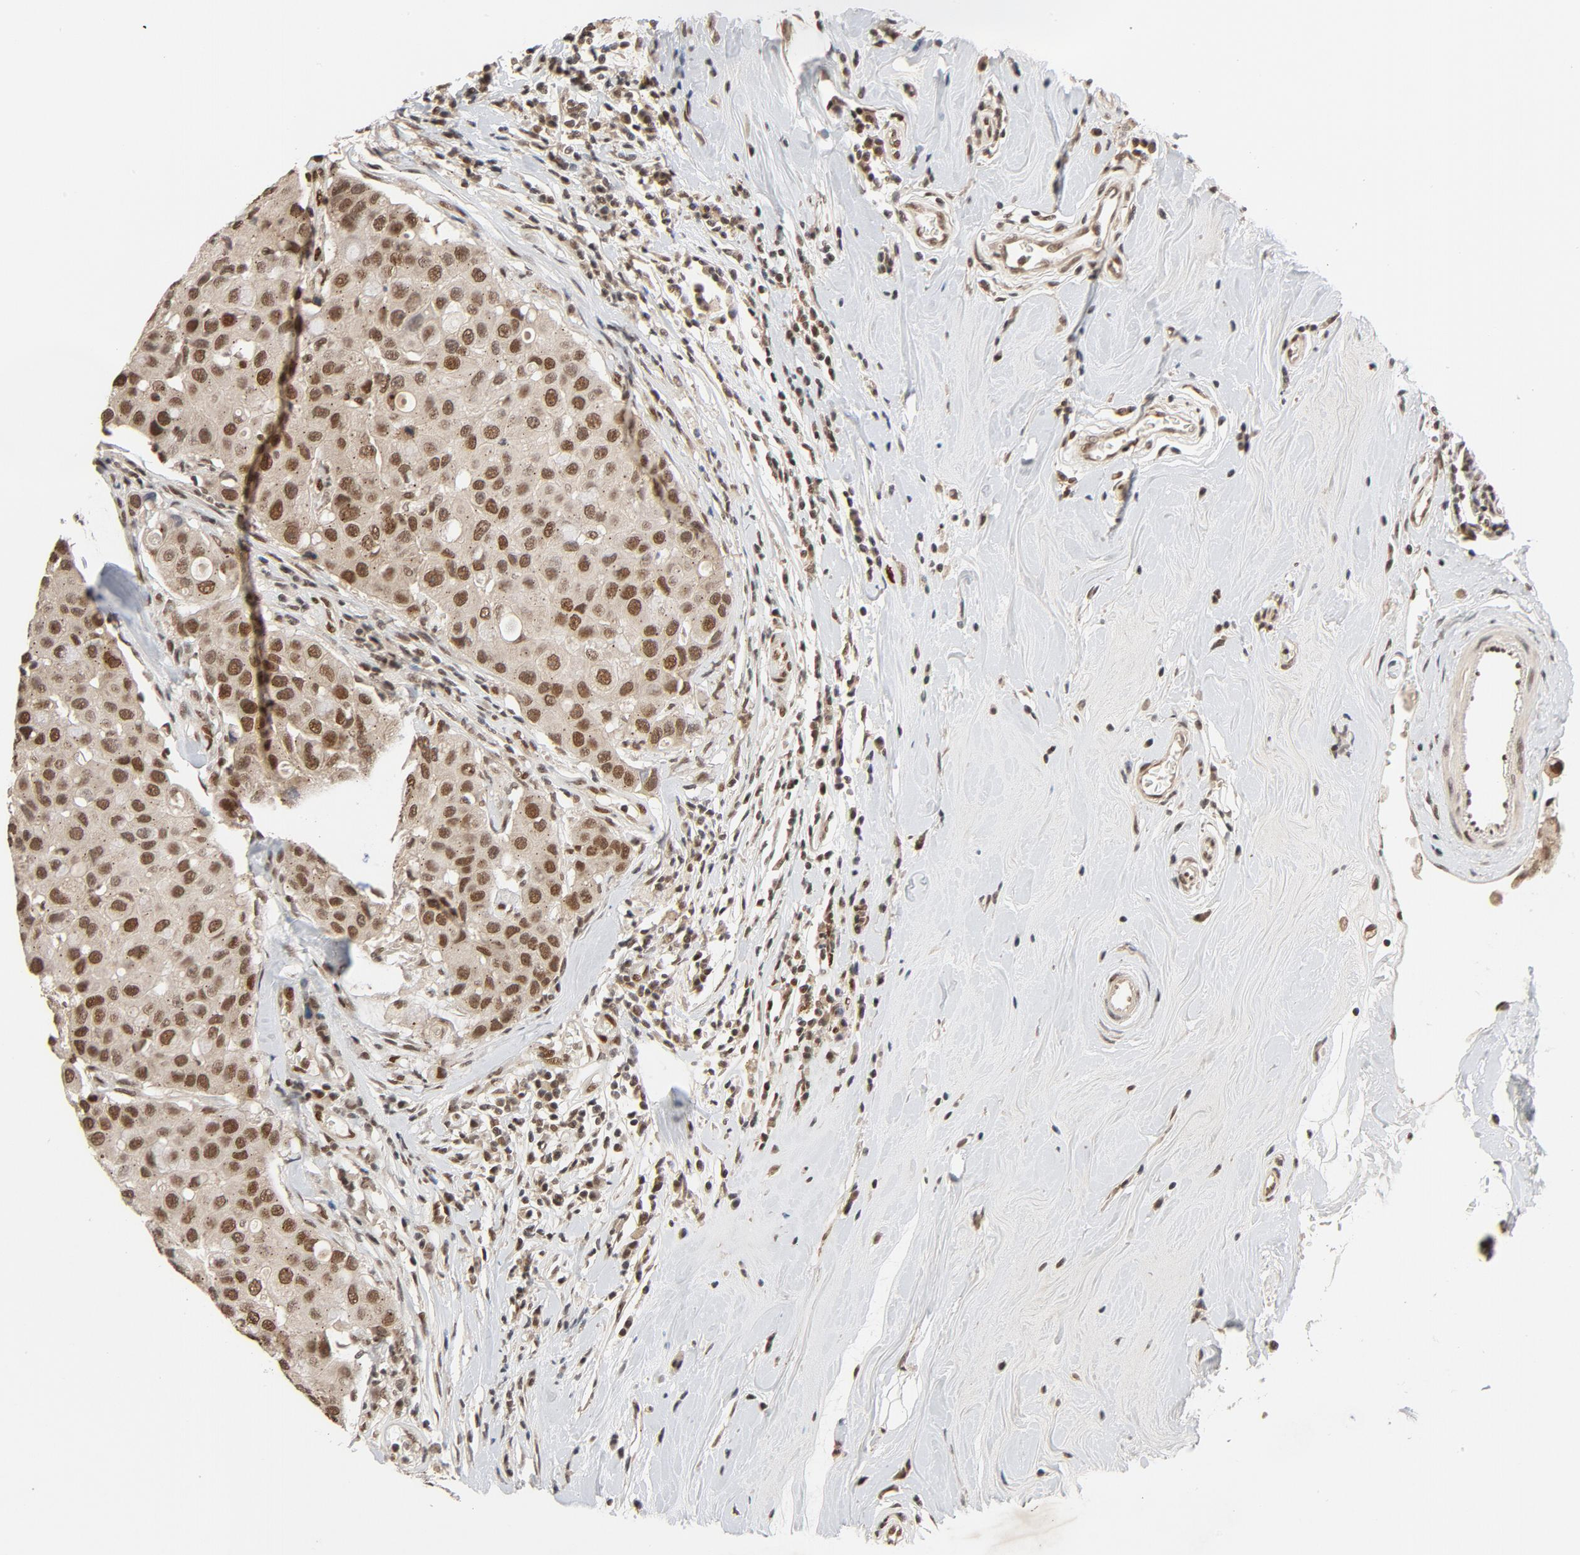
{"staining": {"intensity": "strong", "quantity": ">75%", "location": "nuclear"}, "tissue": "breast cancer", "cell_type": "Tumor cells", "image_type": "cancer", "snomed": [{"axis": "morphology", "description": "Duct carcinoma"}, {"axis": "topography", "description": "Breast"}], "caption": "Immunohistochemistry (IHC) histopathology image of infiltrating ductal carcinoma (breast) stained for a protein (brown), which shows high levels of strong nuclear expression in about >75% of tumor cells.", "gene": "SMARCD1", "patient": {"sex": "female", "age": 27}}